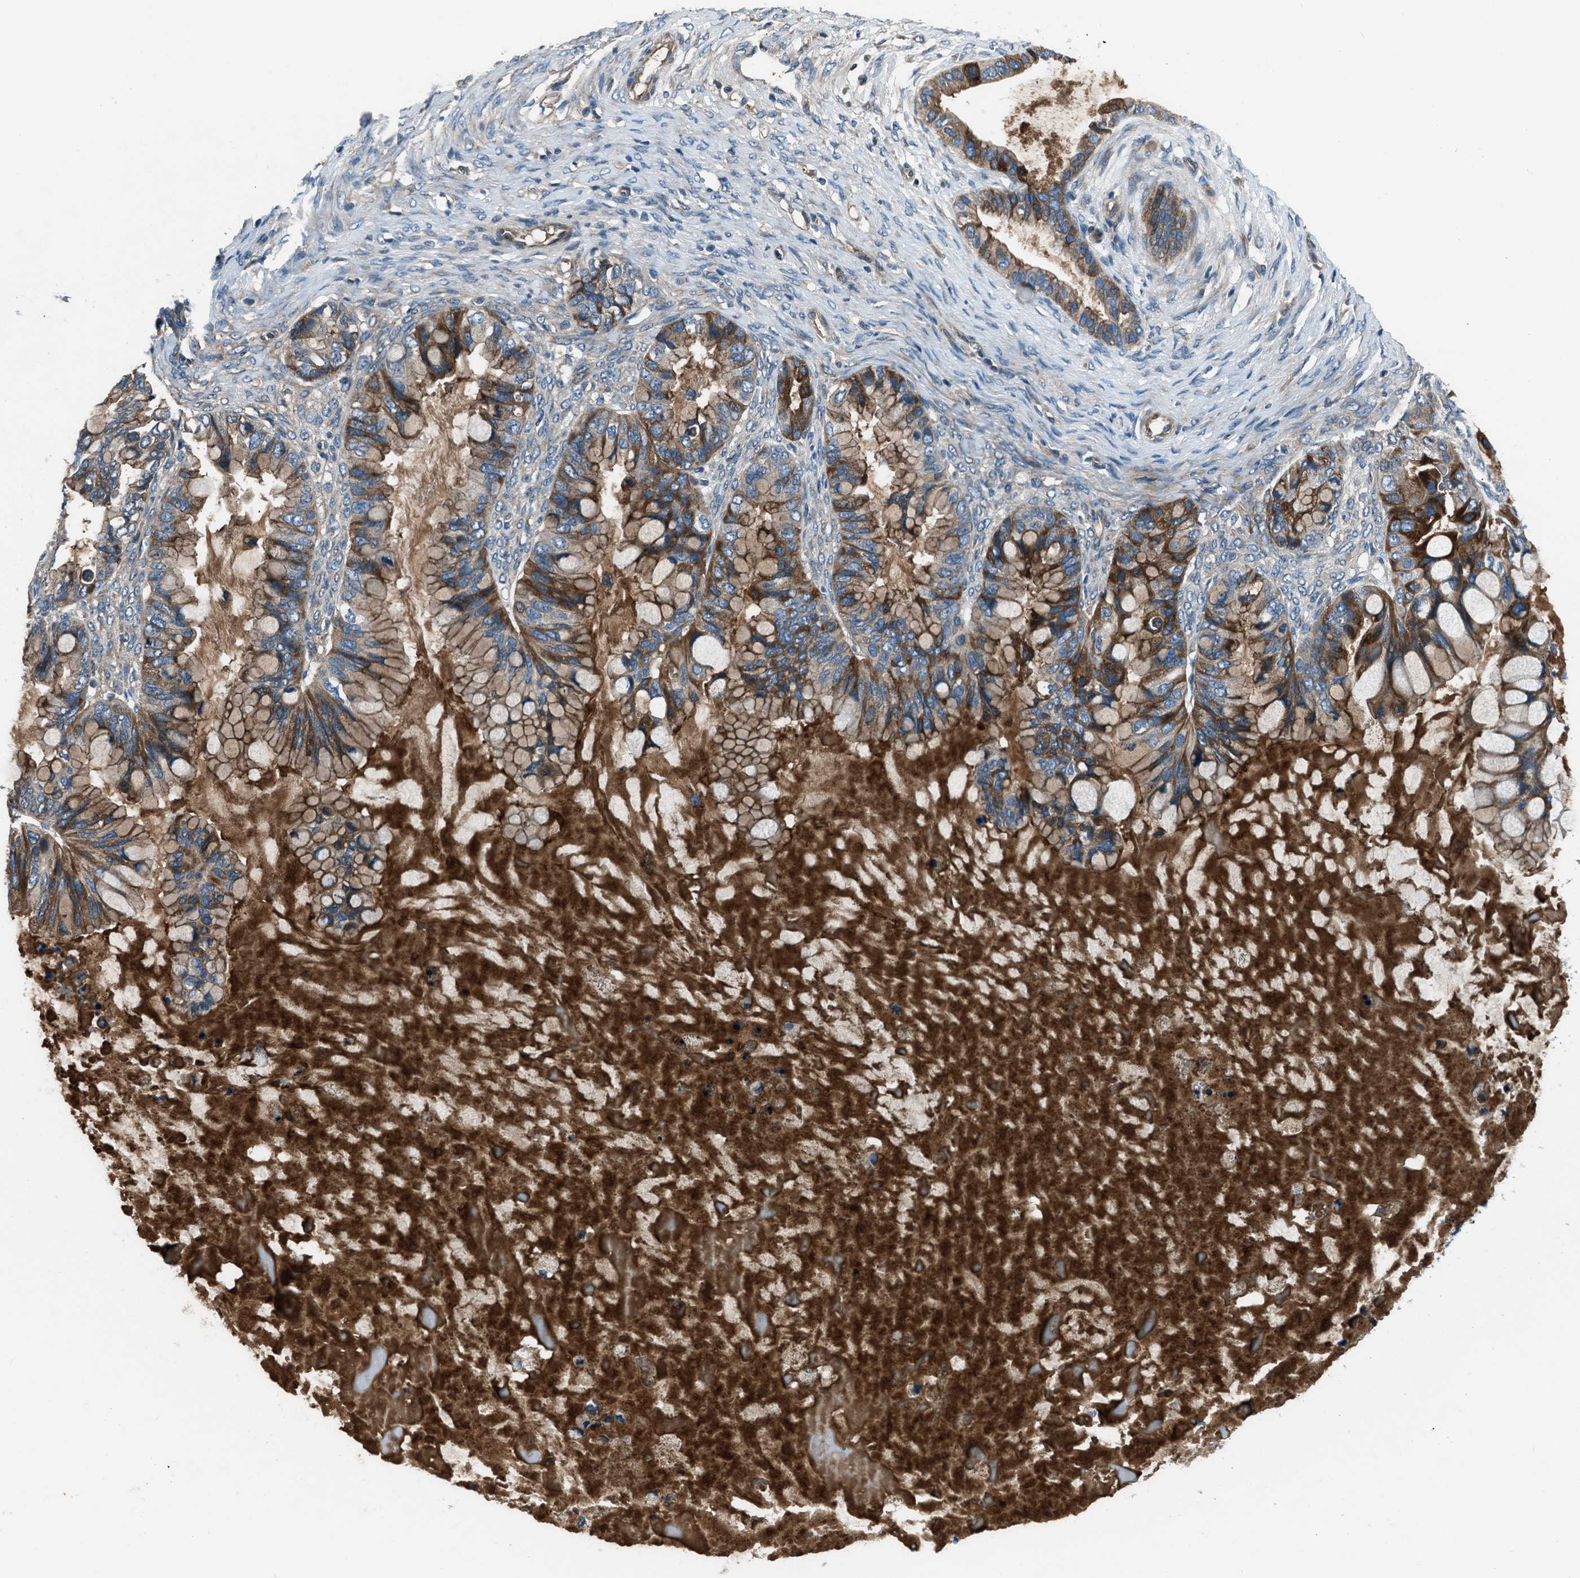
{"staining": {"intensity": "strong", "quantity": "25%-75%", "location": "cytoplasmic/membranous"}, "tissue": "ovarian cancer", "cell_type": "Tumor cells", "image_type": "cancer", "snomed": [{"axis": "morphology", "description": "Cystadenocarcinoma, mucinous, NOS"}, {"axis": "topography", "description": "Ovary"}], "caption": "Tumor cells display high levels of strong cytoplasmic/membranous positivity in about 25%-75% of cells in ovarian cancer (mucinous cystadenocarcinoma).", "gene": "SLC38A6", "patient": {"sex": "female", "age": 80}}